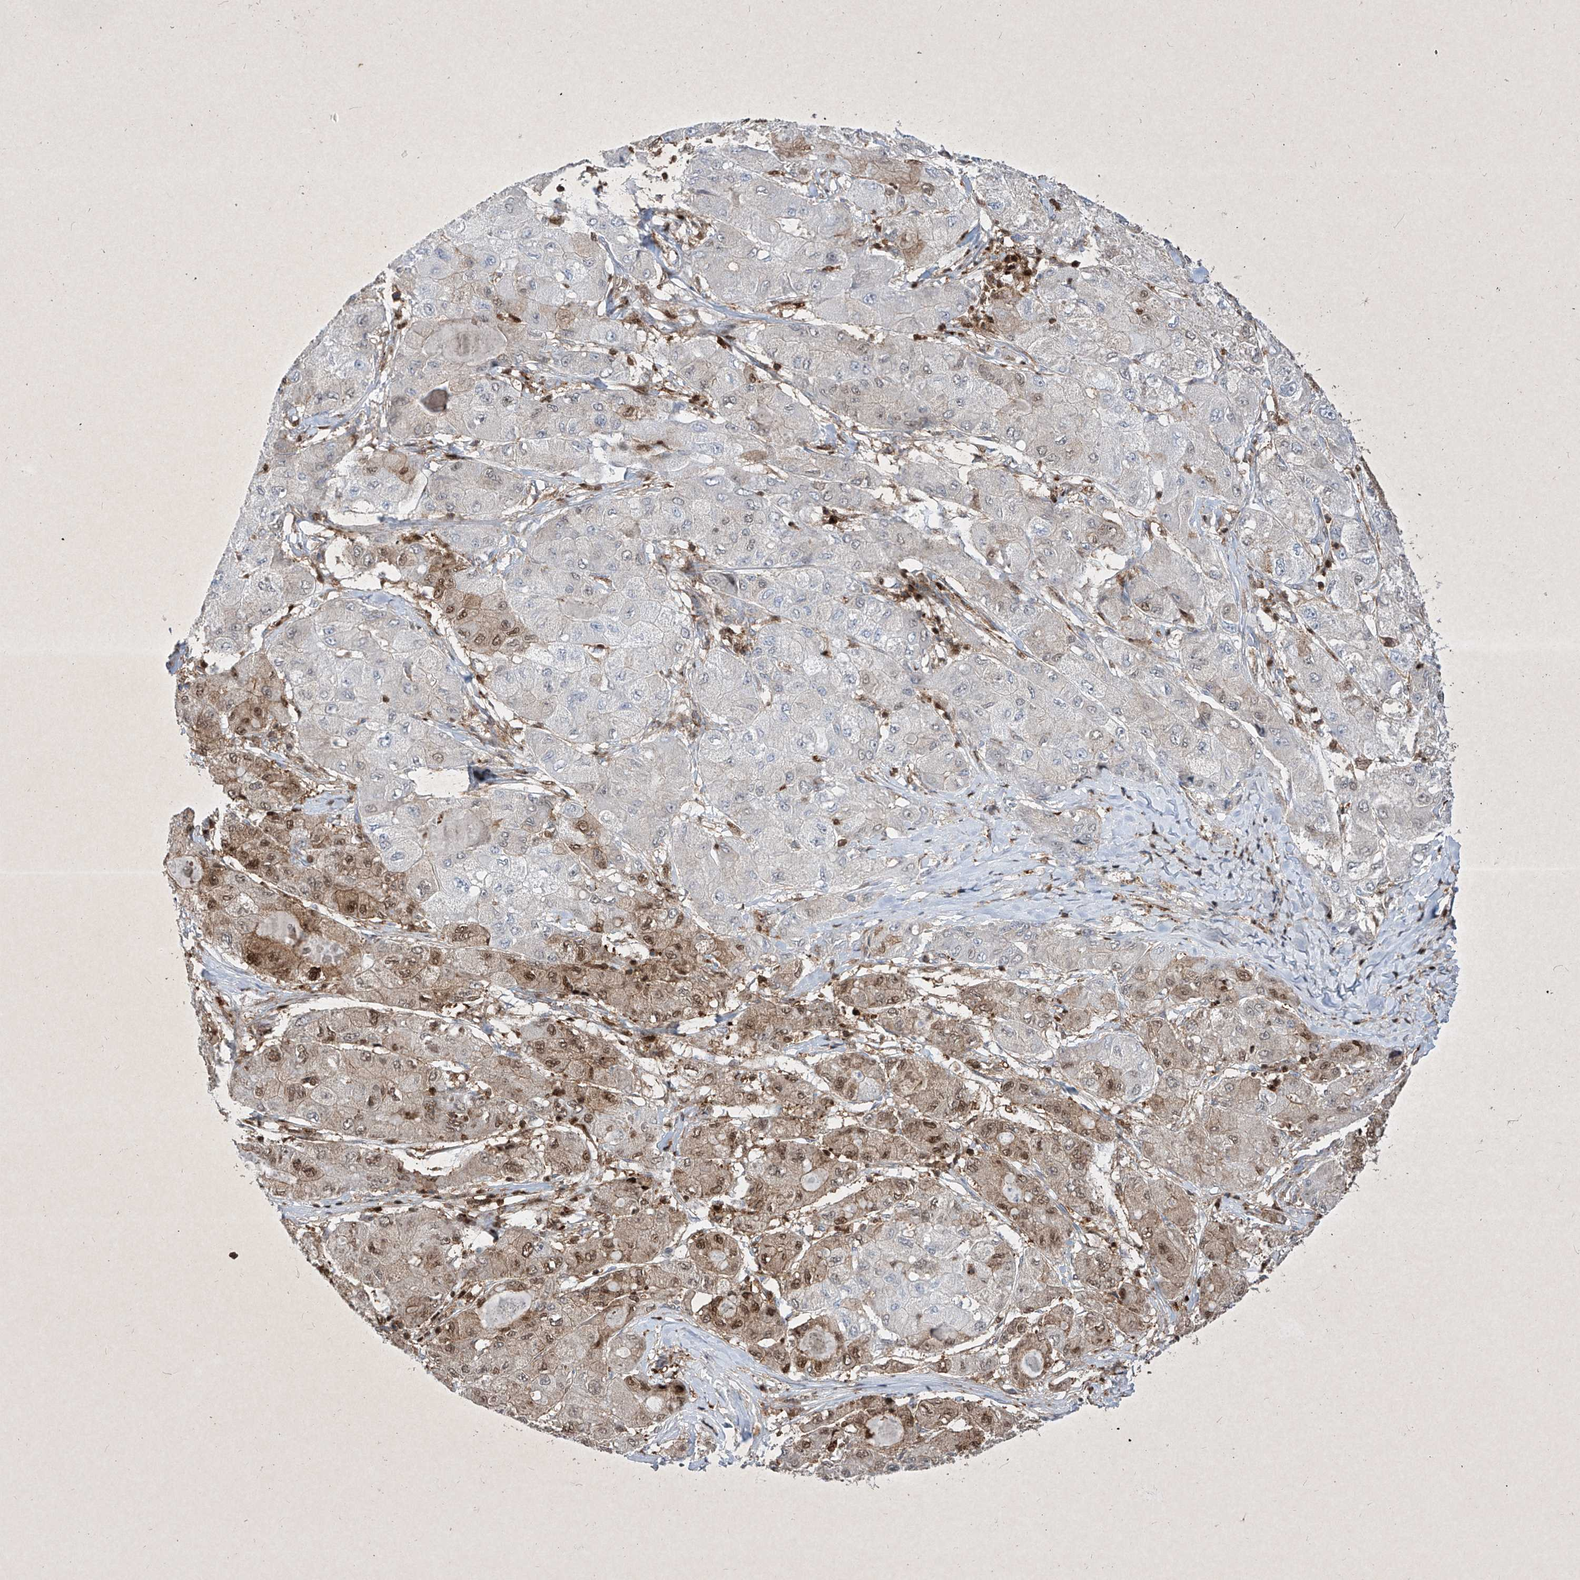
{"staining": {"intensity": "moderate", "quantity": "25%-75%", "location": "cytoplasmic/membranous,nuclear"}, "tissue": "liver cancer", "cell_type": "Tumor cells", "image_type": "cancer", "snomed": [{"axis": "morphology", "description": "Carcinoma, Hepatocellular, NOS"}, {"axis": "topography", "description": "Liver"}], "caption": "Liver cancer (hepatocellular carcinoma) tissue reveals moderate cytoplasmic/membranous and nuclear staining in about 25%-75% of tumor cells, visualized by immunohistochemistry. The staining was performed using DAB (3,3'-diaminobenzidine), with brown indicating positive protein expression. Nuclei are stained blue with hematoxylin.", "gene": "PSMB10", "patient": {"sex": "male", "age": 80}}